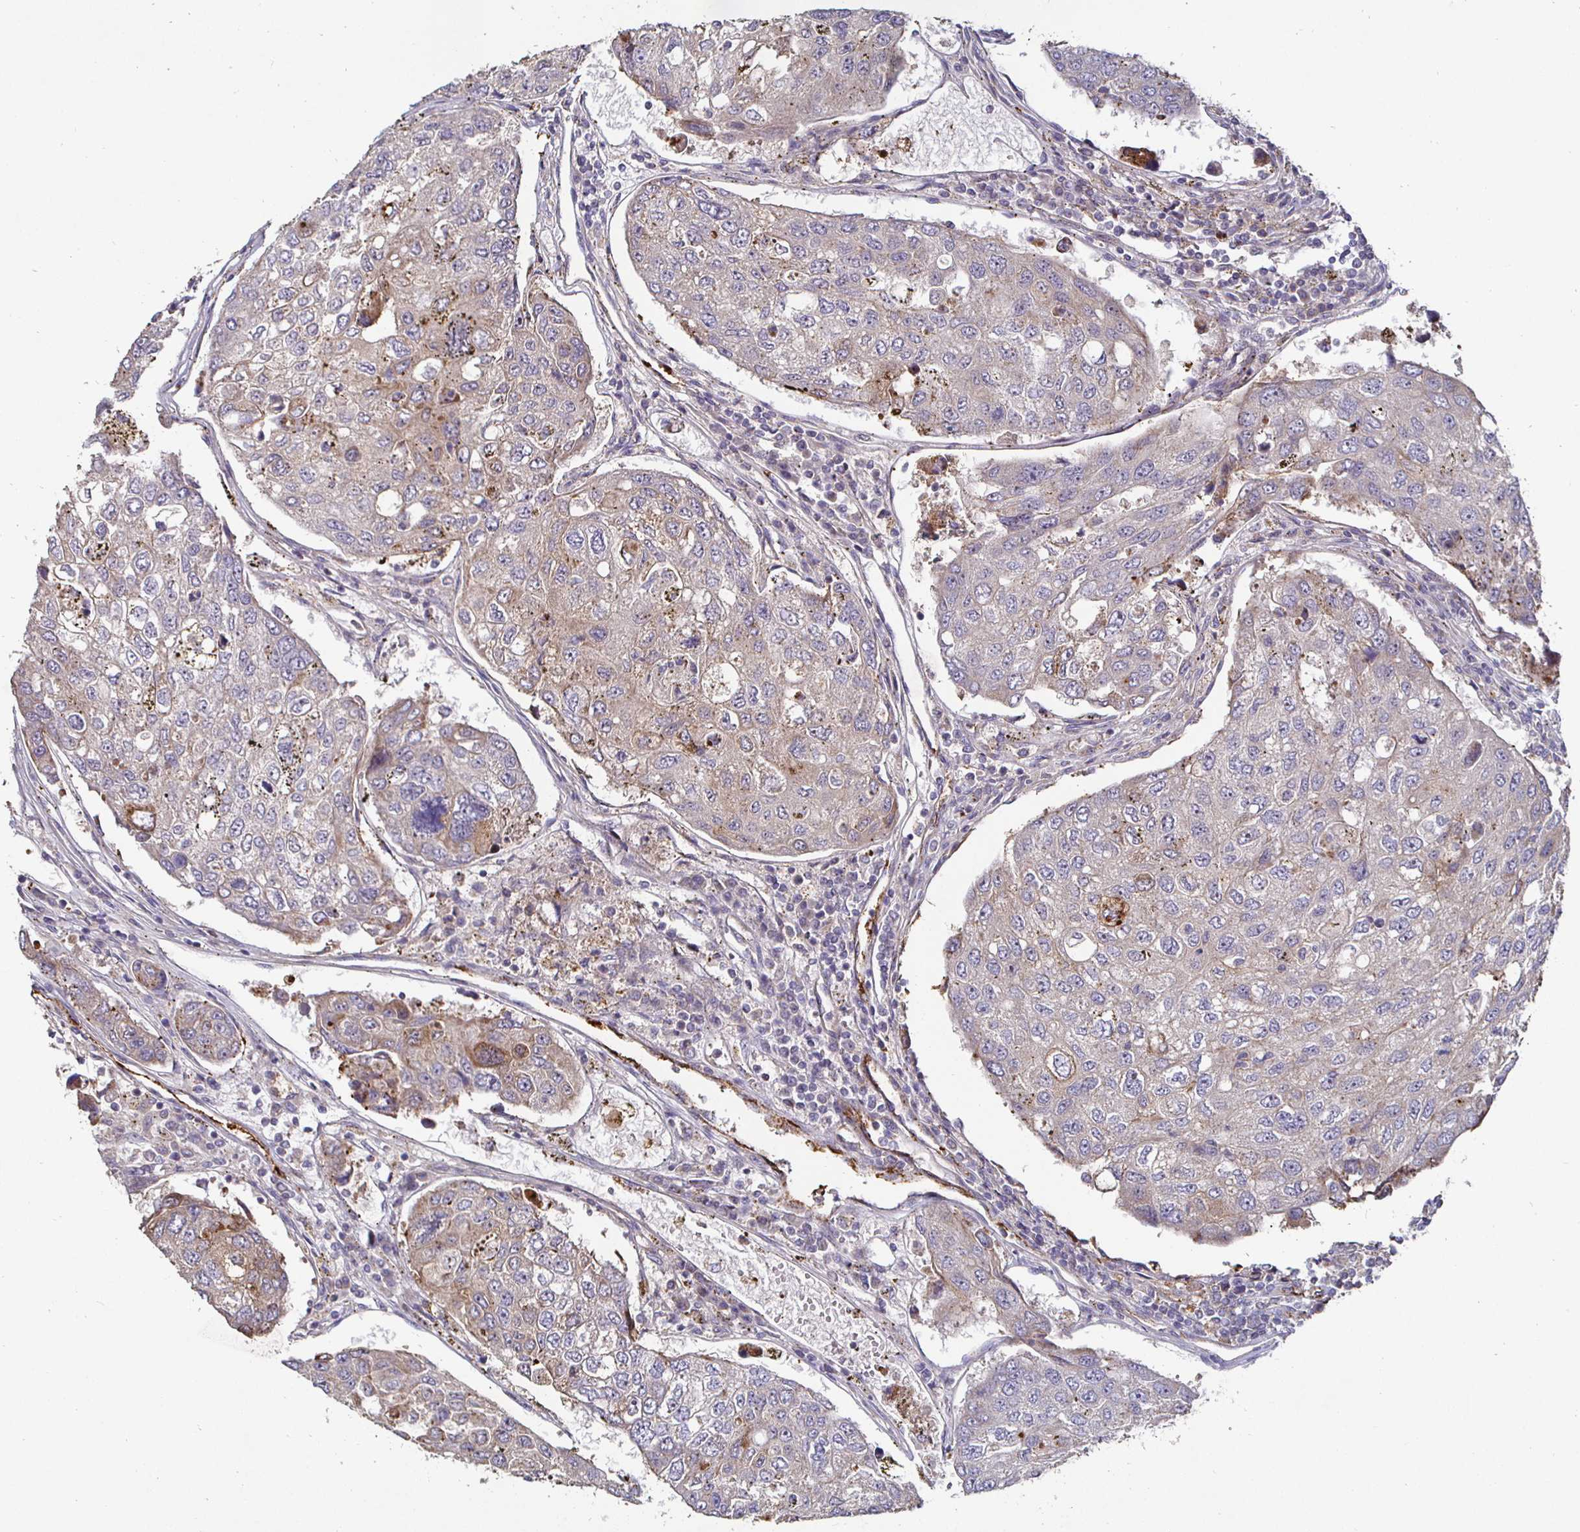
{"staining": {"intensity": "weak", "quantity": "25%-75%", "location": "cytoplasmic/membranous"}, "tissue": "urothelial cancer", "cell_type": "Tumor cells", "image_type": "cancer", "snomed": [{"axis": "morphology", "description": "Urothelial carcinoma, High grade"}, {"axis": "topography", "description": "Lymph node"}, {"axis": "topography", "description": "Urinary bladder"}], "caption": "Approximately 25%-75% of tumor cells in high-grade urothelial carcinoma reveal weak cytoplasmic/membranous protein positivity as visualized by brown immunohistochemical staining.", "gene": "NRSN1", "patient": {"sex": "male", "age": 51}}